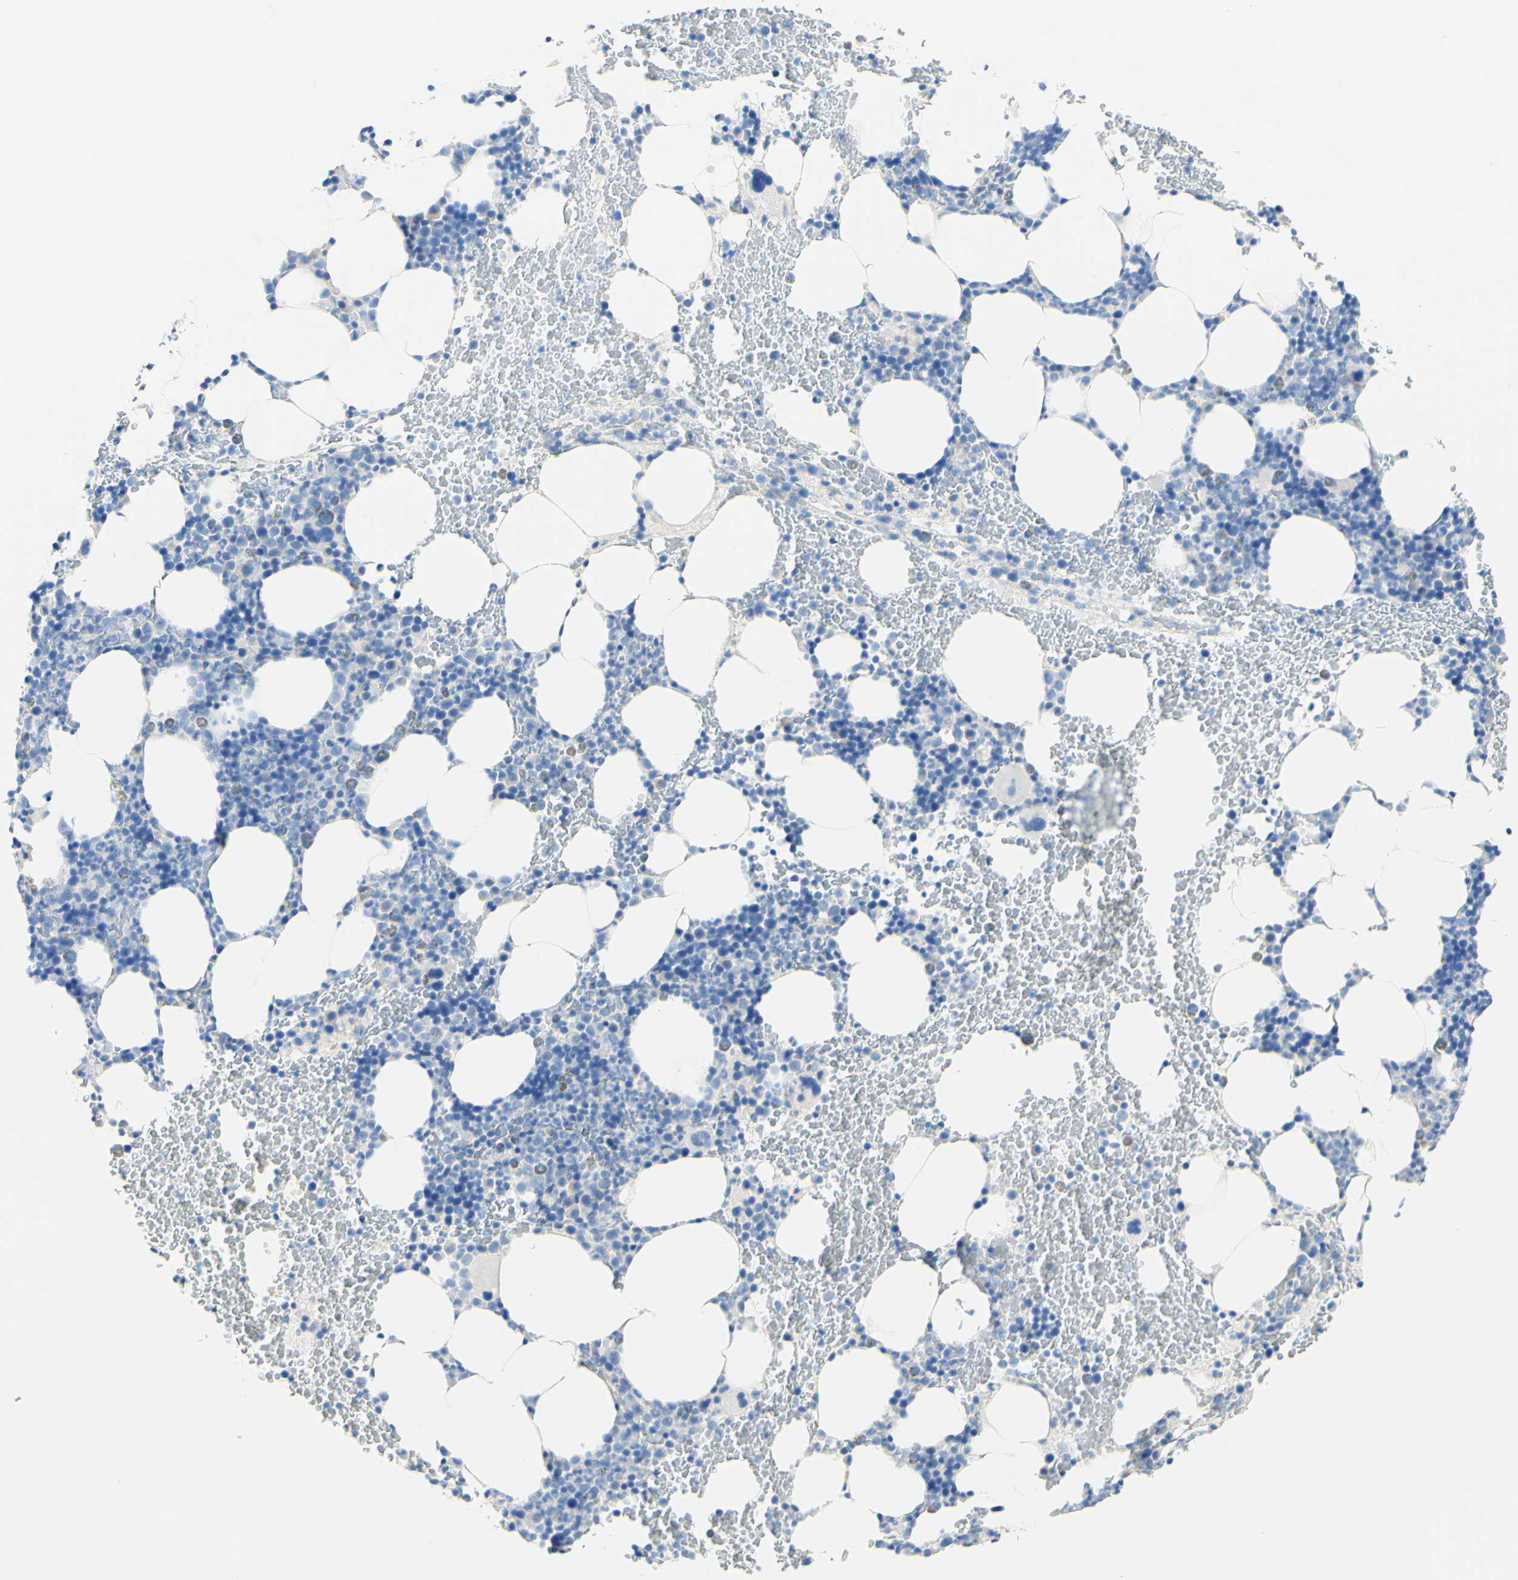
{"staining": {"intensity": "weak", "quantity": "<25%", "location": "cytoplasmic/membranous"}, "tissue": "bone marrow", "cell_type": "Hematopoietic cells", "image_type": "normal", "snomed": [{"axis": "morphology", "description": "Normal tissue, NOS"}, {"axis": "morphology", "description": "Inflammation, NOS"}, {"axis": "topography", "description": "Bone marrow"}], "caption": "A high-resolution image shows immunohistochemistry (IHC) staining of normal bone marrow, which demonstrates no significant expression in hematopoietic cells. (DAB (3,3'-diaminobenzidine) IHC, high magnification).", "gene": "PIGR", "patient": {"sex": "female", "age": 70}}